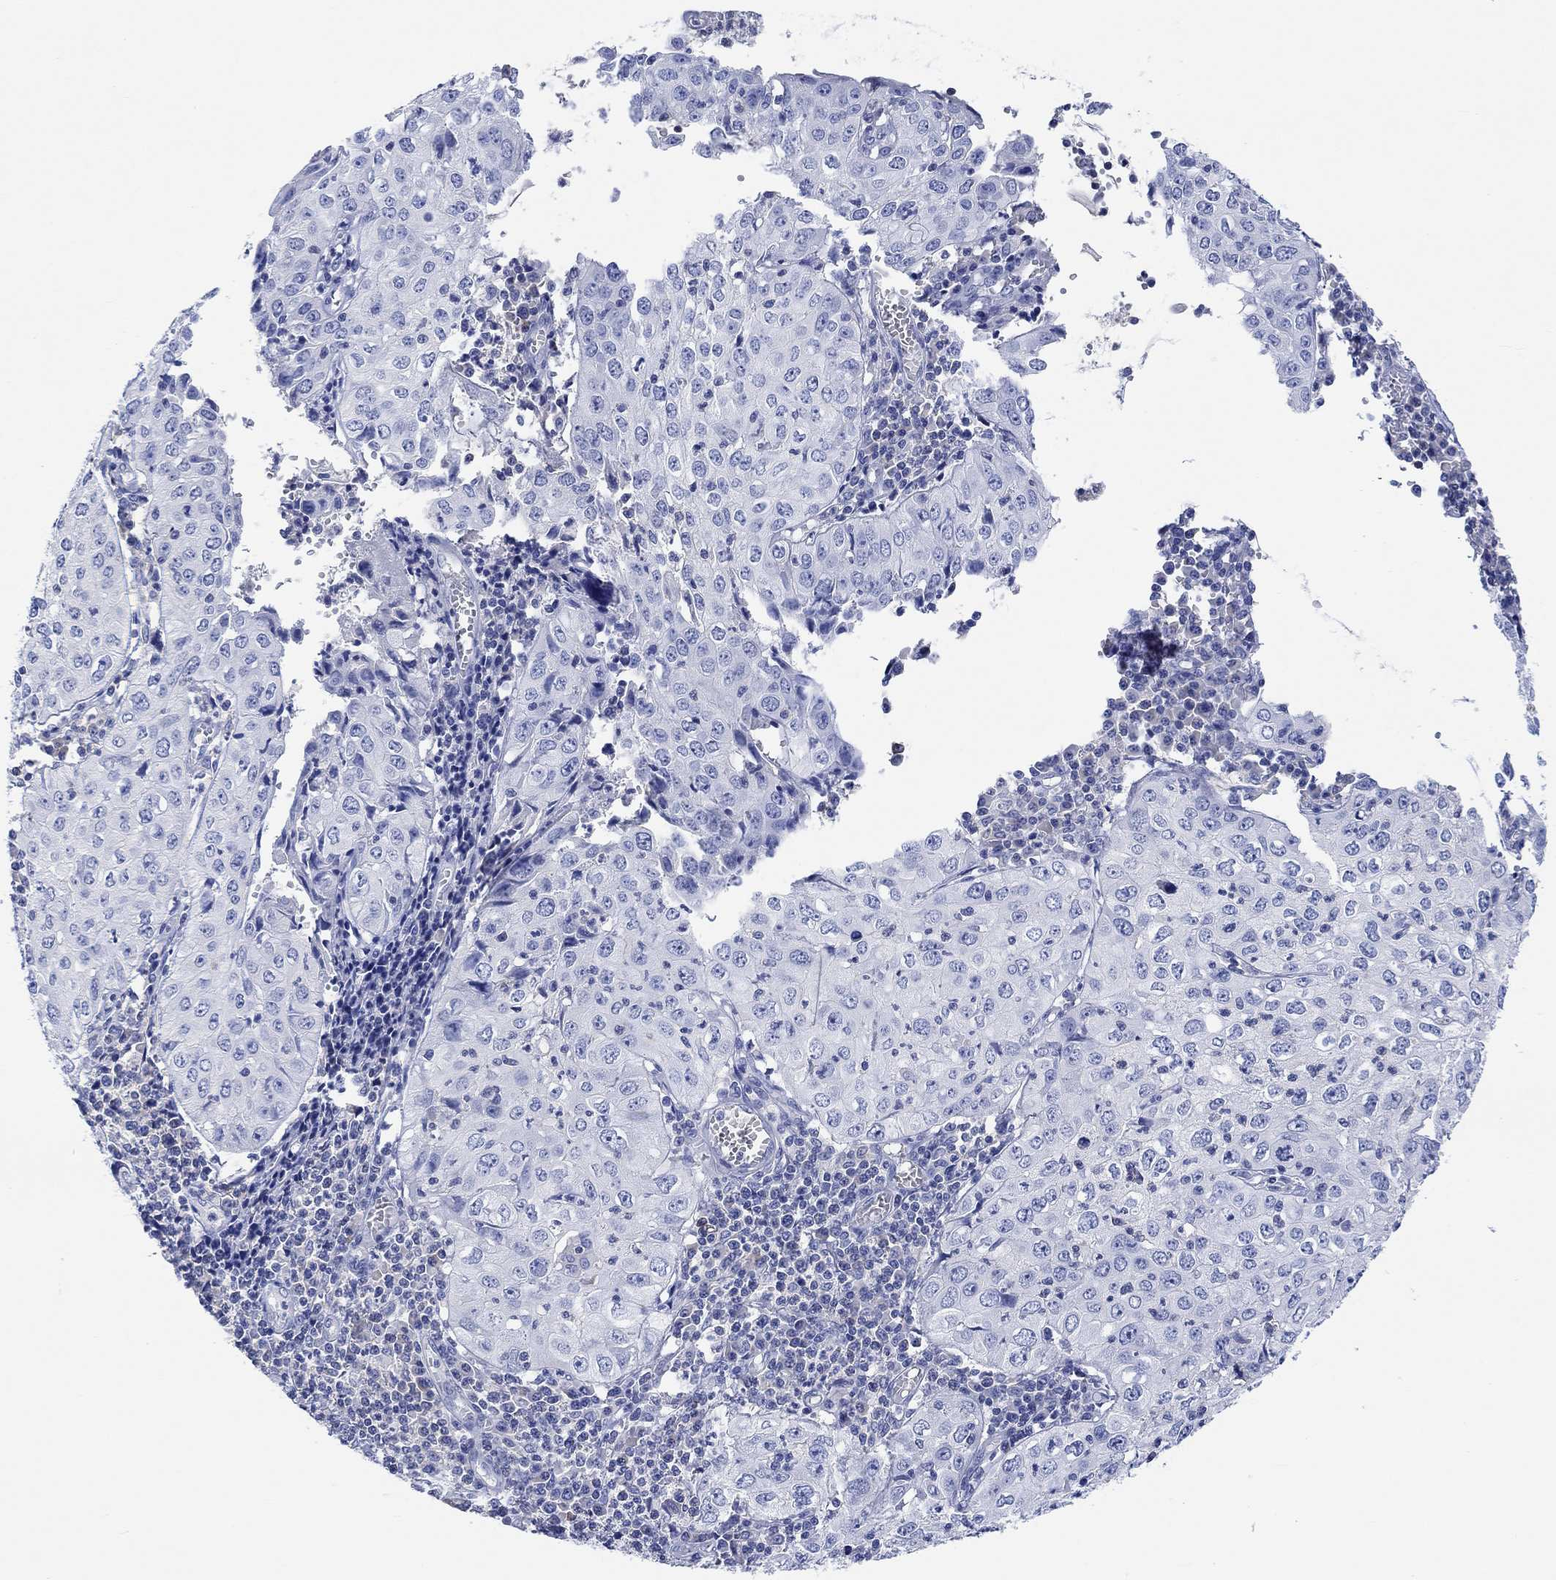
{"staining": {"intensity": "negative", "quantity": "none", "location": "none"}, "tissue": "cervical cancer", "cell_type": "Tumor cells", "image_type": "cancer", "snomed": [{"axis": "morphology", "description": "Squamous cell carcinoma, NOS"}, {"axis": "topography", "description": "Cervix"}], "caption": "A photomicrograph of cervical cancer (squamous cell carcinoma) stained for a protein shows no brown staining in tumor cells.", "gene": "GCM1", "patient": {"sex": "female", "age": 24}}